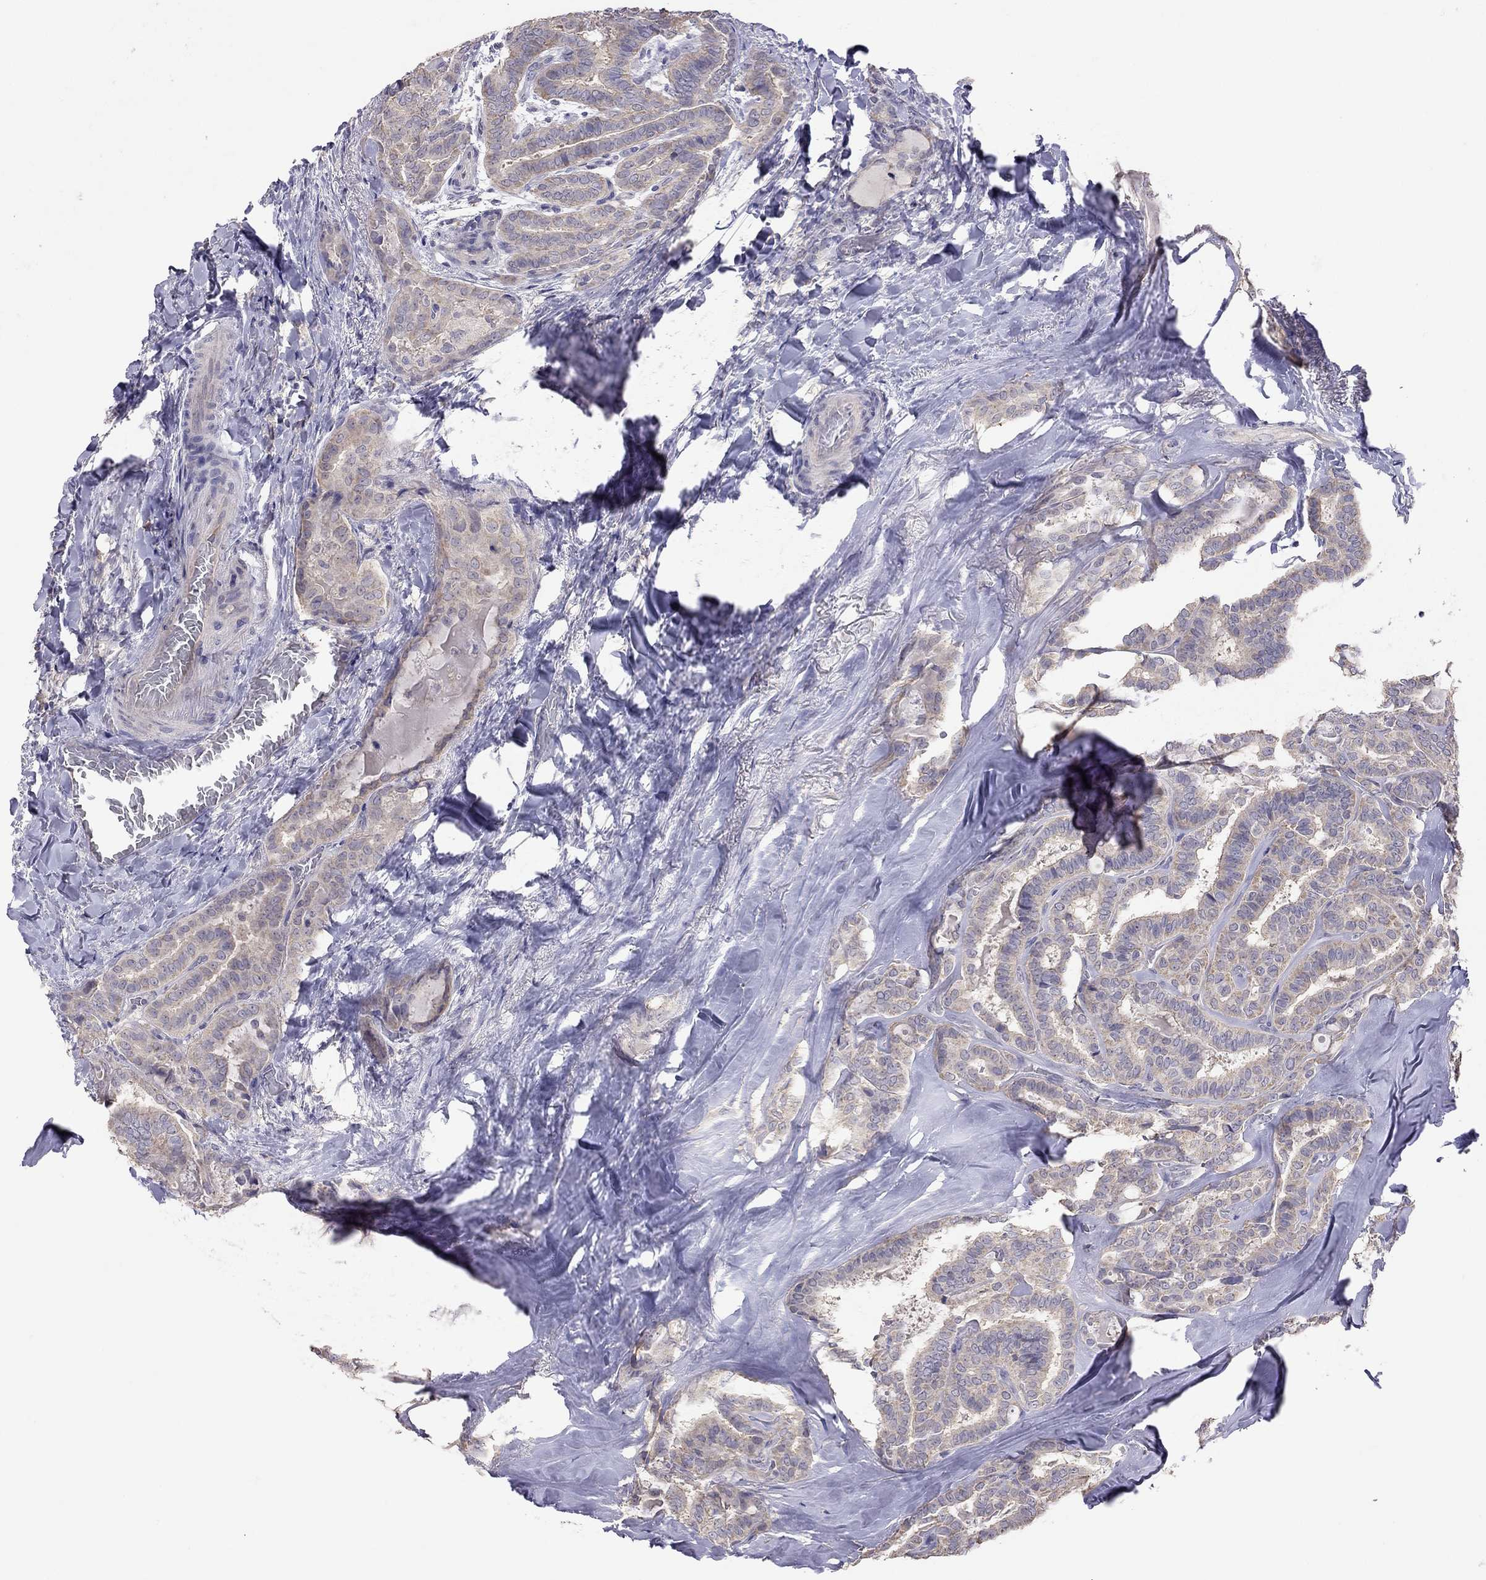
{"staining": {"intensity": "moderate", "quantity": ">75%", "location": "cytoplasmic/membranous"}, "tissue": "thyroid cancer", "cell_type": "Tumor cells", "image_type": "cancer", "snomed": [{"axis": "morphology", "description": "Papillary adenocarcinoma, NOS"}, {"axis": "topography", "description": "Thyroid gland"}], "caption": "Protein expression analysis of thyroid cancer reveals moderate cytoplasmic/membranous positivity in approximately >75% of tumor cells. (brown staining indicates protein expression, while blue staining denotes nuclei).", "gene": "RTP5", "patient": {"sex": "female", "age": 39}}